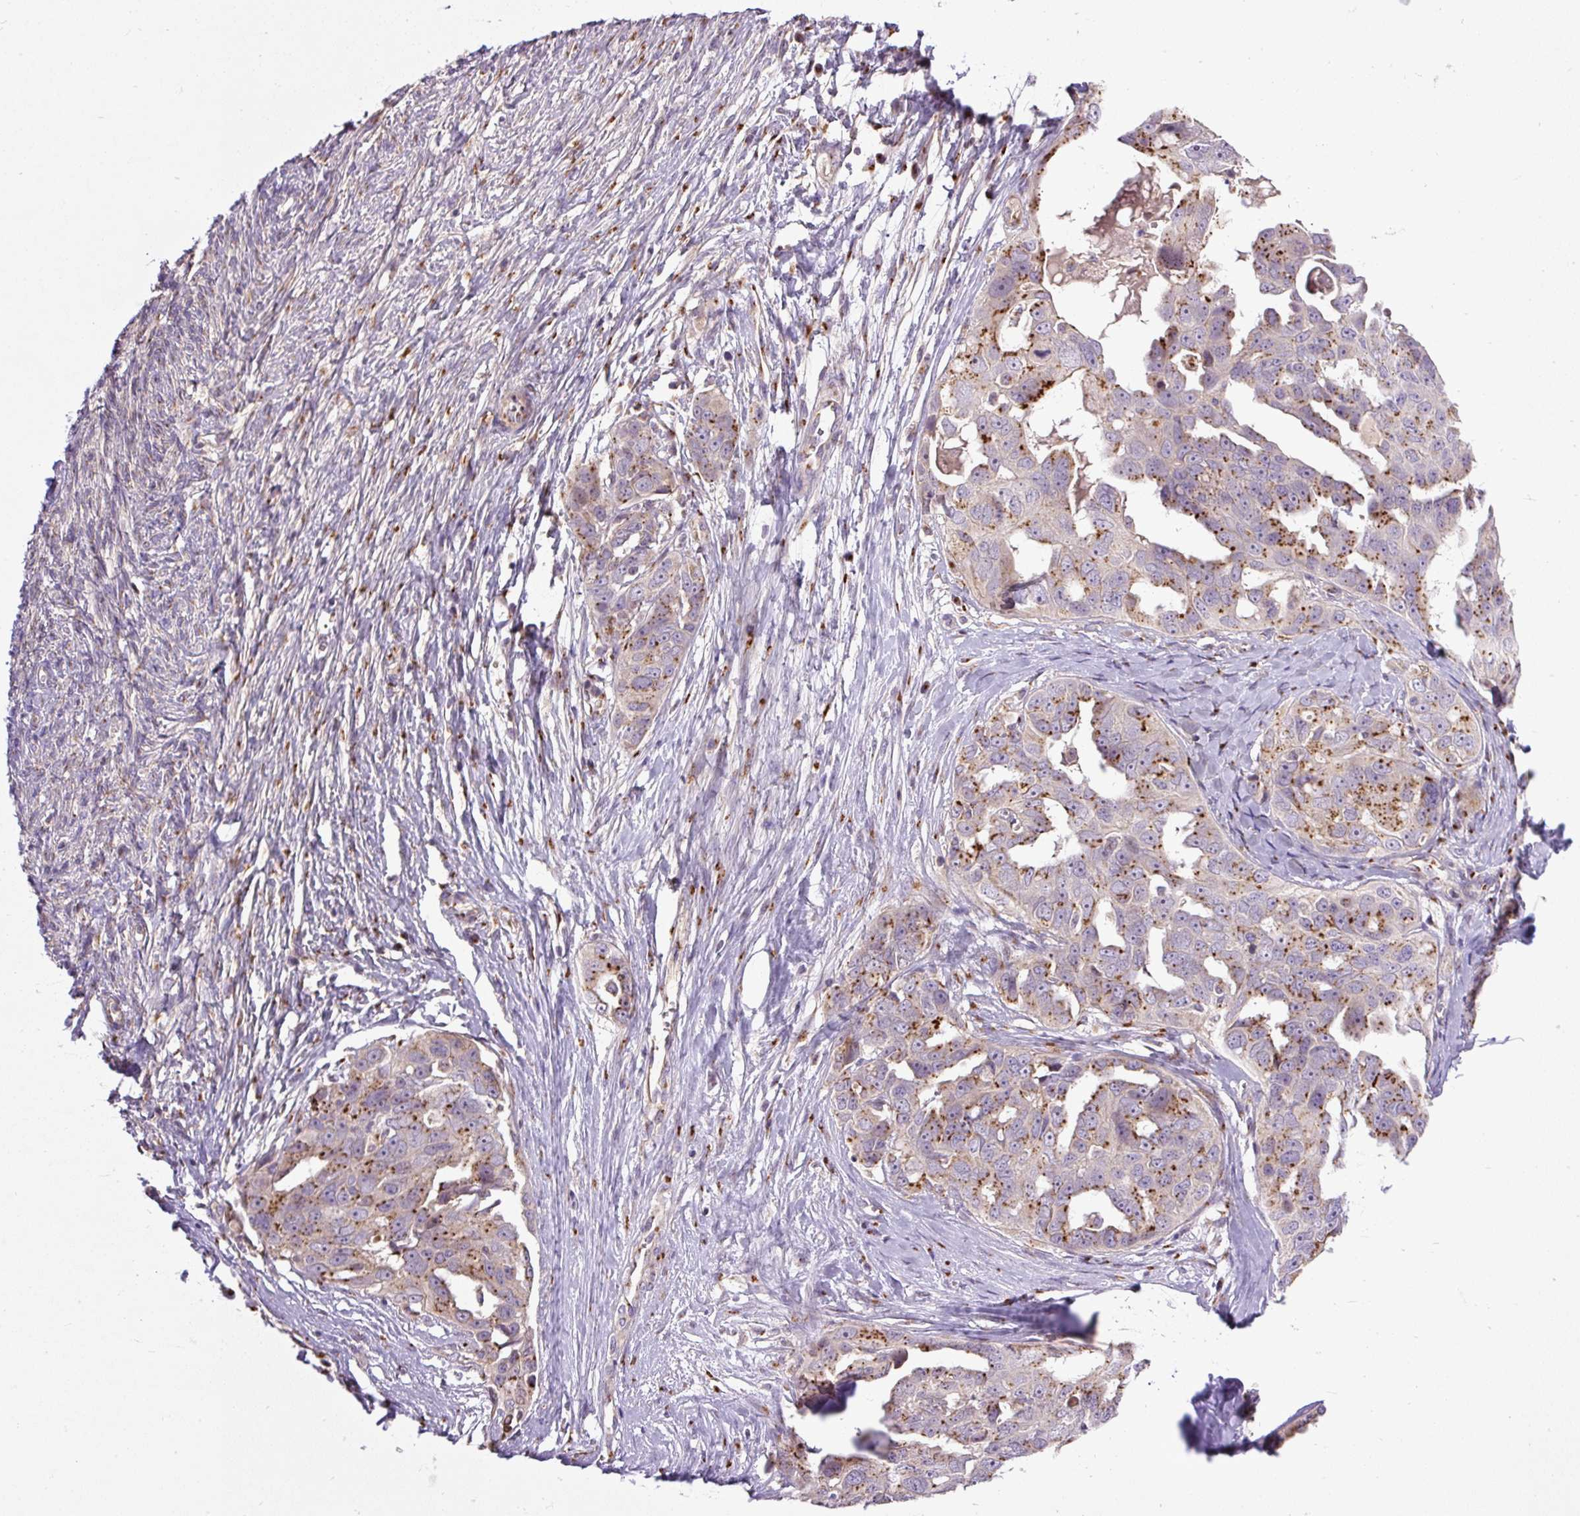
{"staining": {"intensity": "moderate", "quantity": ">75%", "location": "cytoplasmic/membranous"}, "tissue": "ovarian cancer", "cell_type": "Tumor cells", "image_type": "cancer", "snomed": [{"axis": "morphology", "description": "Carcinoma, endometroid"}, {"axis": "topography", "description": "Ovary"}], "caption": "The immunohistochemical stain shows moderate cytoplasmic/membranous staining in tumor cells of ovarian cancer (endometroid carcinoma) tissue.", "gene": "MSMP", "patient": {"sex": "female", "age": 70}}